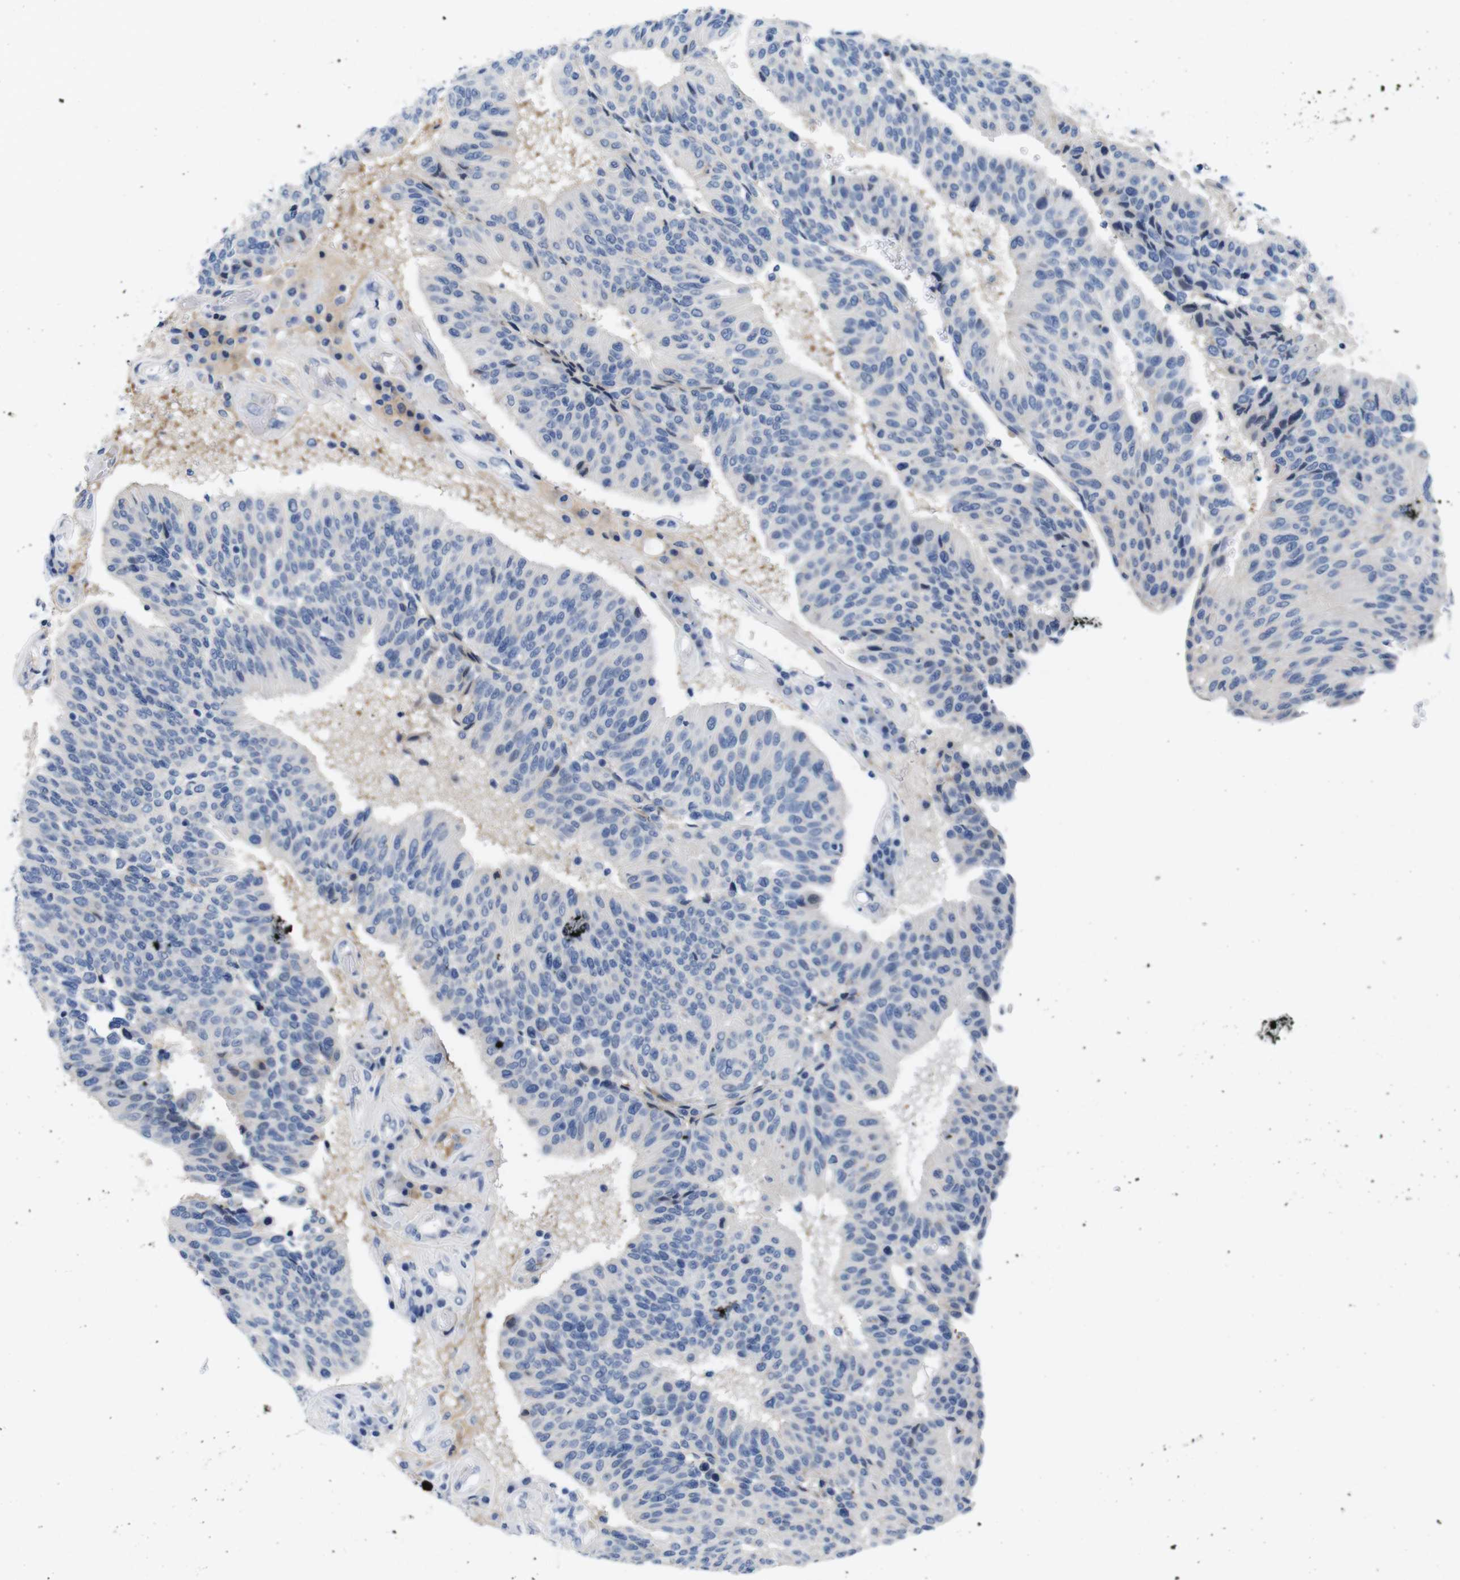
{"staining": {"intensity": "negative", "quantity": "none", "location": "none"}, "tissue": "urothelial cancer", "cell_type": "Tumor cells", "image_type": "cancer", "snomed": [{"axis": "morphology", "description": "Urothelial carcinoma, High grade"}, {"axis": "topography", "description": "Urinary bladder"}], "caption": "Immunohistochemical staining of urothelial carcinoma (high-grade) shows no significant positivity in tumor cells. (Stains: DAB immunohistochemistry with hematoxylin counter stain, Microscopy: brightfield microscopy at high magnification).", "gene": "C1RL", "patient": {"sex": "male", "age": 66}}